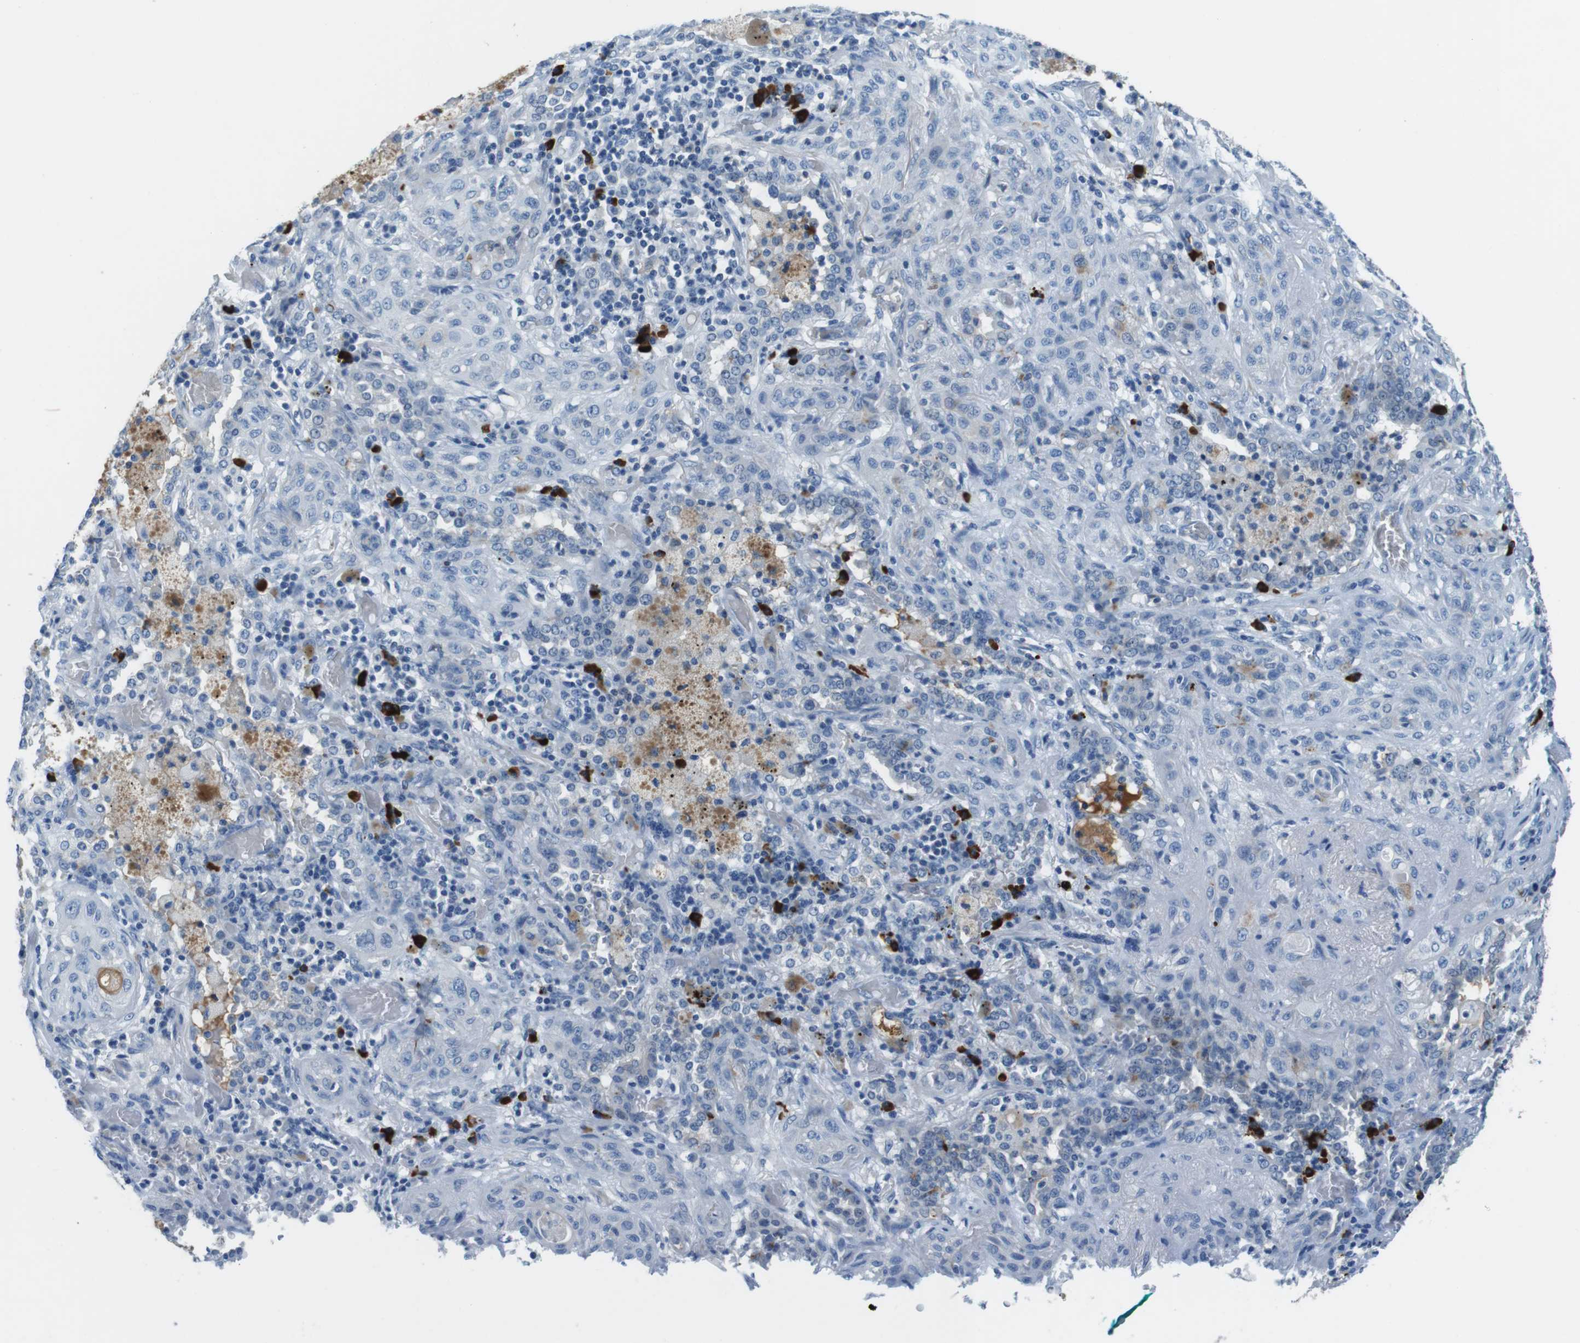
{"staining": {"intensity": "negative", "quantity": "none", "location": "none"}, "tissue": "lung cancer", "cell_type": "Tumor cells", "image_type": "cancer", "snomed": [{"axis": "morphology", "description": "Squamous cell carcinoma, NOS"}, {"axis": "topography", "description": "Lung"}], "caption": "Protein analysis of lung cancer exhibits no significant positivity in tumor cells. The staining is performed using DAB (3,3'-diaminobenzidine) brown chromogen with nuclei counter-stained in using hematoxylin.", "gene": "SLC35A3", "patient": {"sex": "female", "age": 47}}